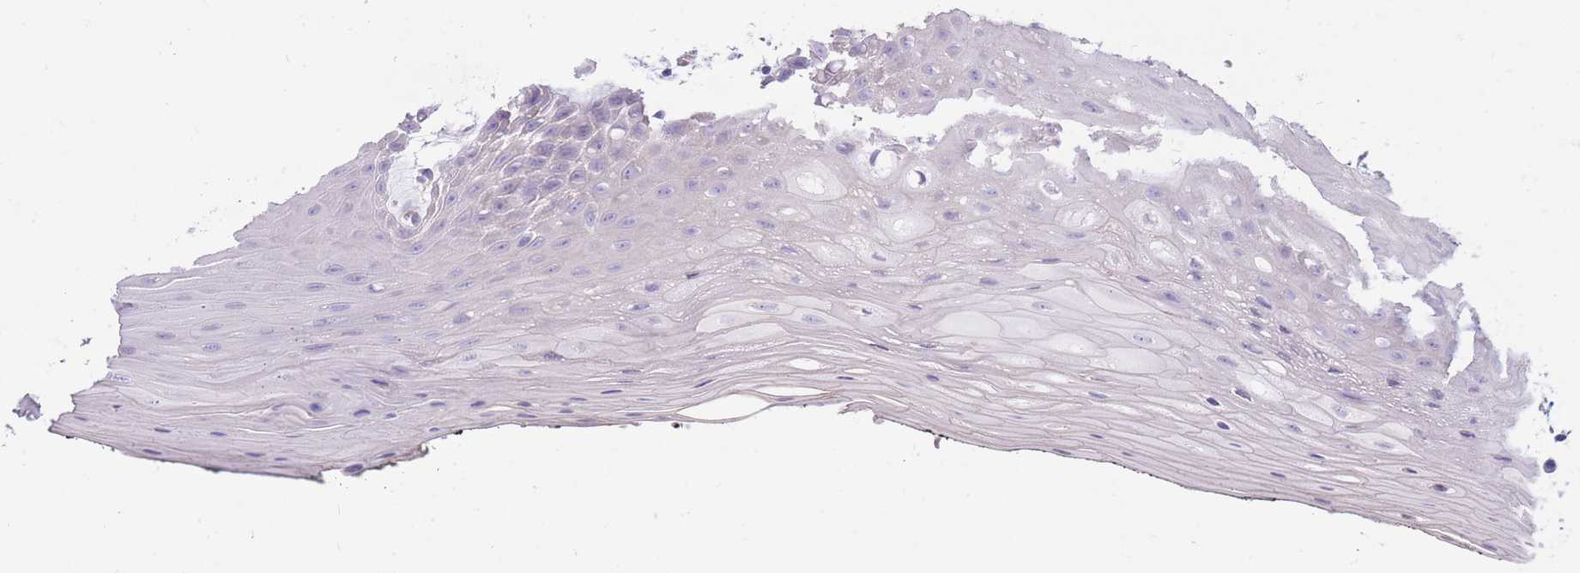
{"staining": {"intensity": "moderate", "quantity": "<25%", "location": "cytoplasmic/membranous"}, "tissue": "oral mucosa", "cell_type": "Squamous epithelial cells", "image_type": "normal", "snomed": [{"axis": "morphology", "description": "Normal tissue, NOS"}, {"axis": "topography", "description": "Oral tissue"}, {"axis": "topography", "description": "Tounge, NOS"}], "caption": "A micrograph showing moderate cytoplasmic/membranous expression in approximately <25% of squamous epithelial cells in benign oral mucosa, as visualized by brown immunohistochemical staining.", "gene": "MTSS2", "patient": {"sex": "female", "age": 59}}